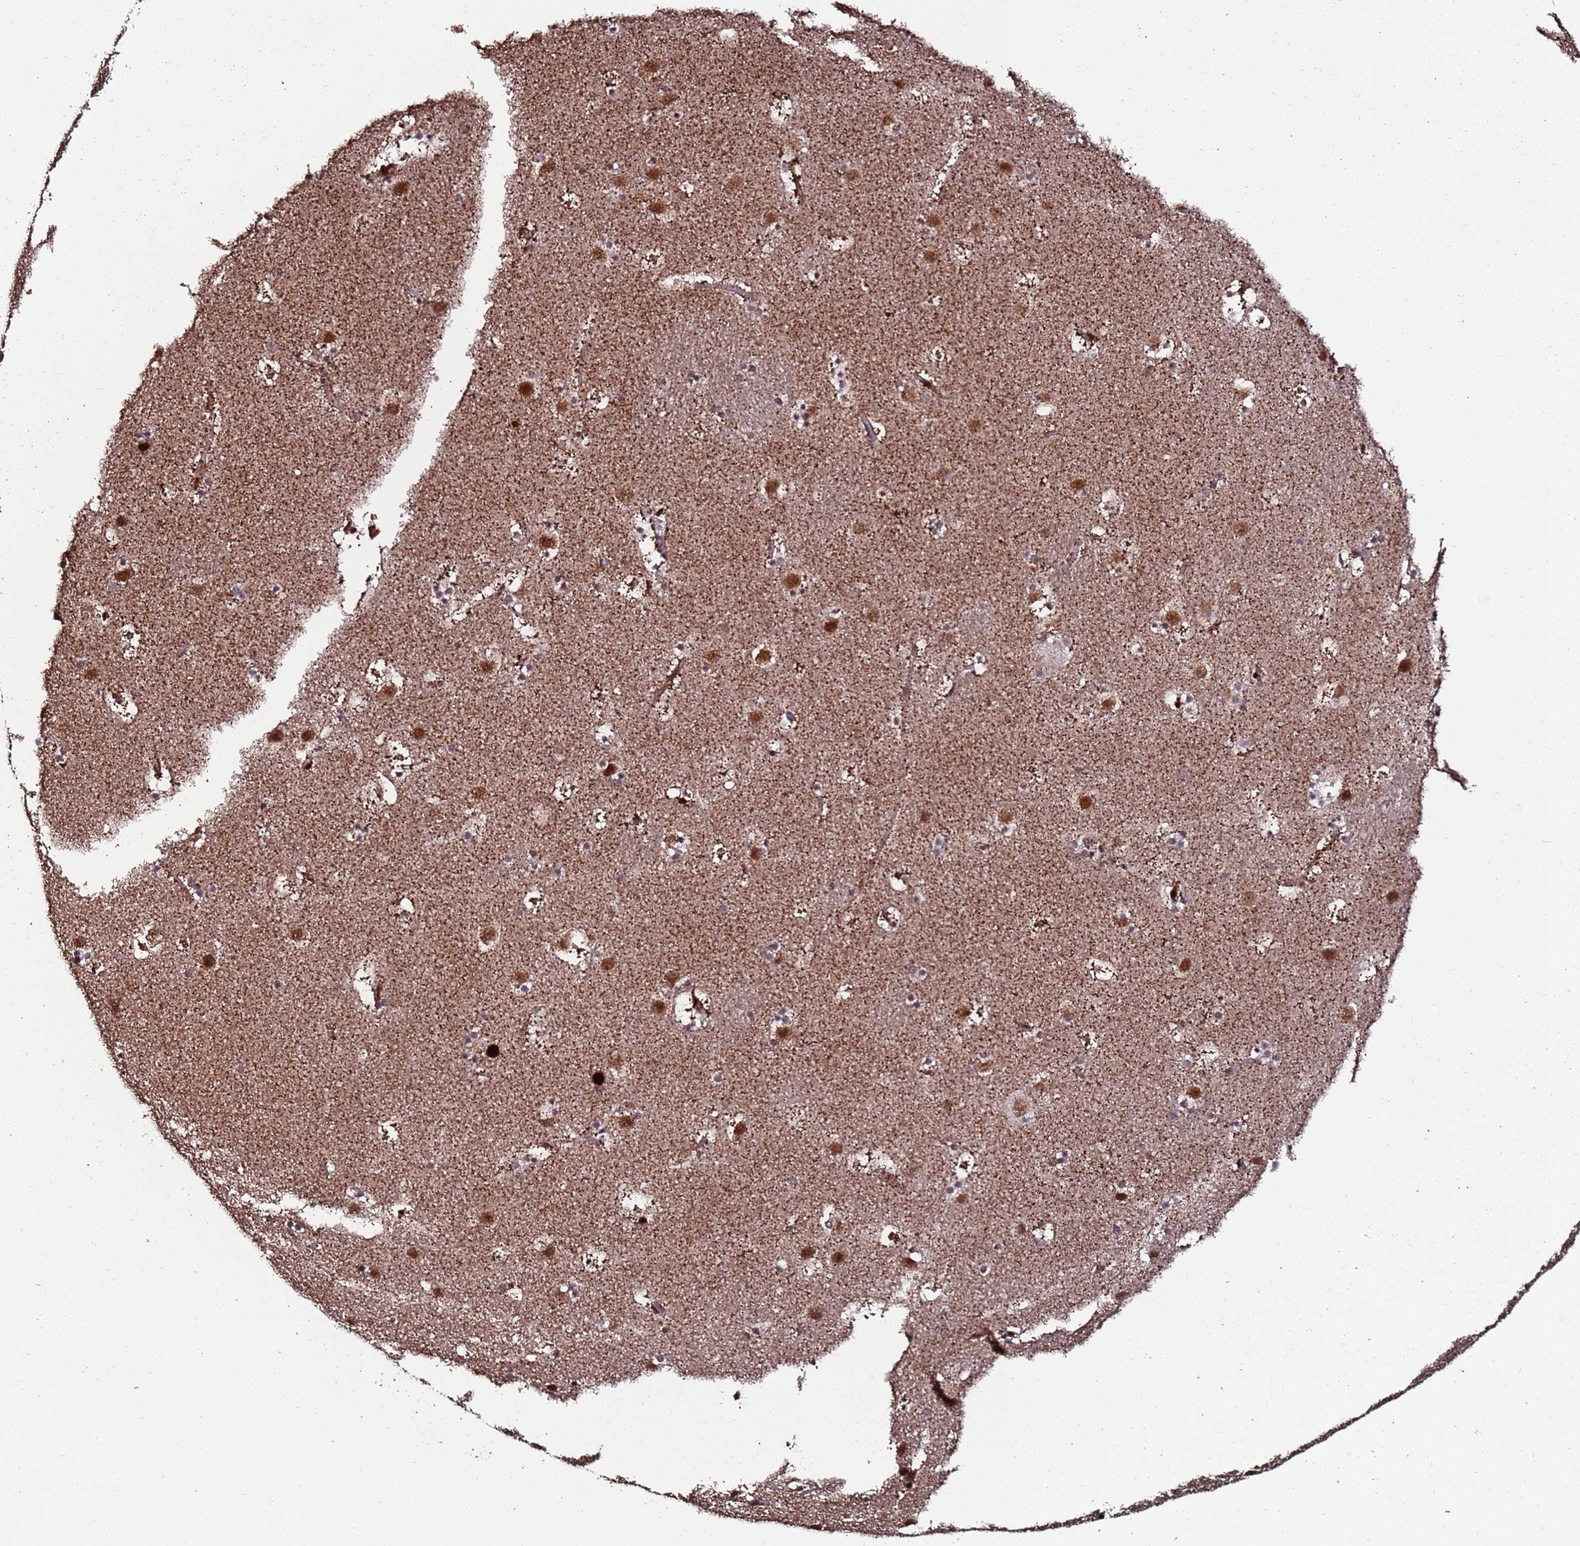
{"staining": {"intensity": "weak", "quantity": "<25%", "location": "cytoplasmic/membranous"}, "tissue": "caudate", "cell_type": "Glial cells", "image_type": "normal", "snomed": [{"axis": "morphology", "description": "Normal tissue, NOS"}, {"axis": "topography", "description": "Lateral ventricle wall"}], "caption": "The micrograph shows no significant positivity in glial cells of caudate. (Stains: DAB immunohistochemistry with hematoxylin counter stain, Microscopy: brightfield microscopy at high magnification).", "gene": "PRODH", "patient": {"sex": "male", "age": 45}}